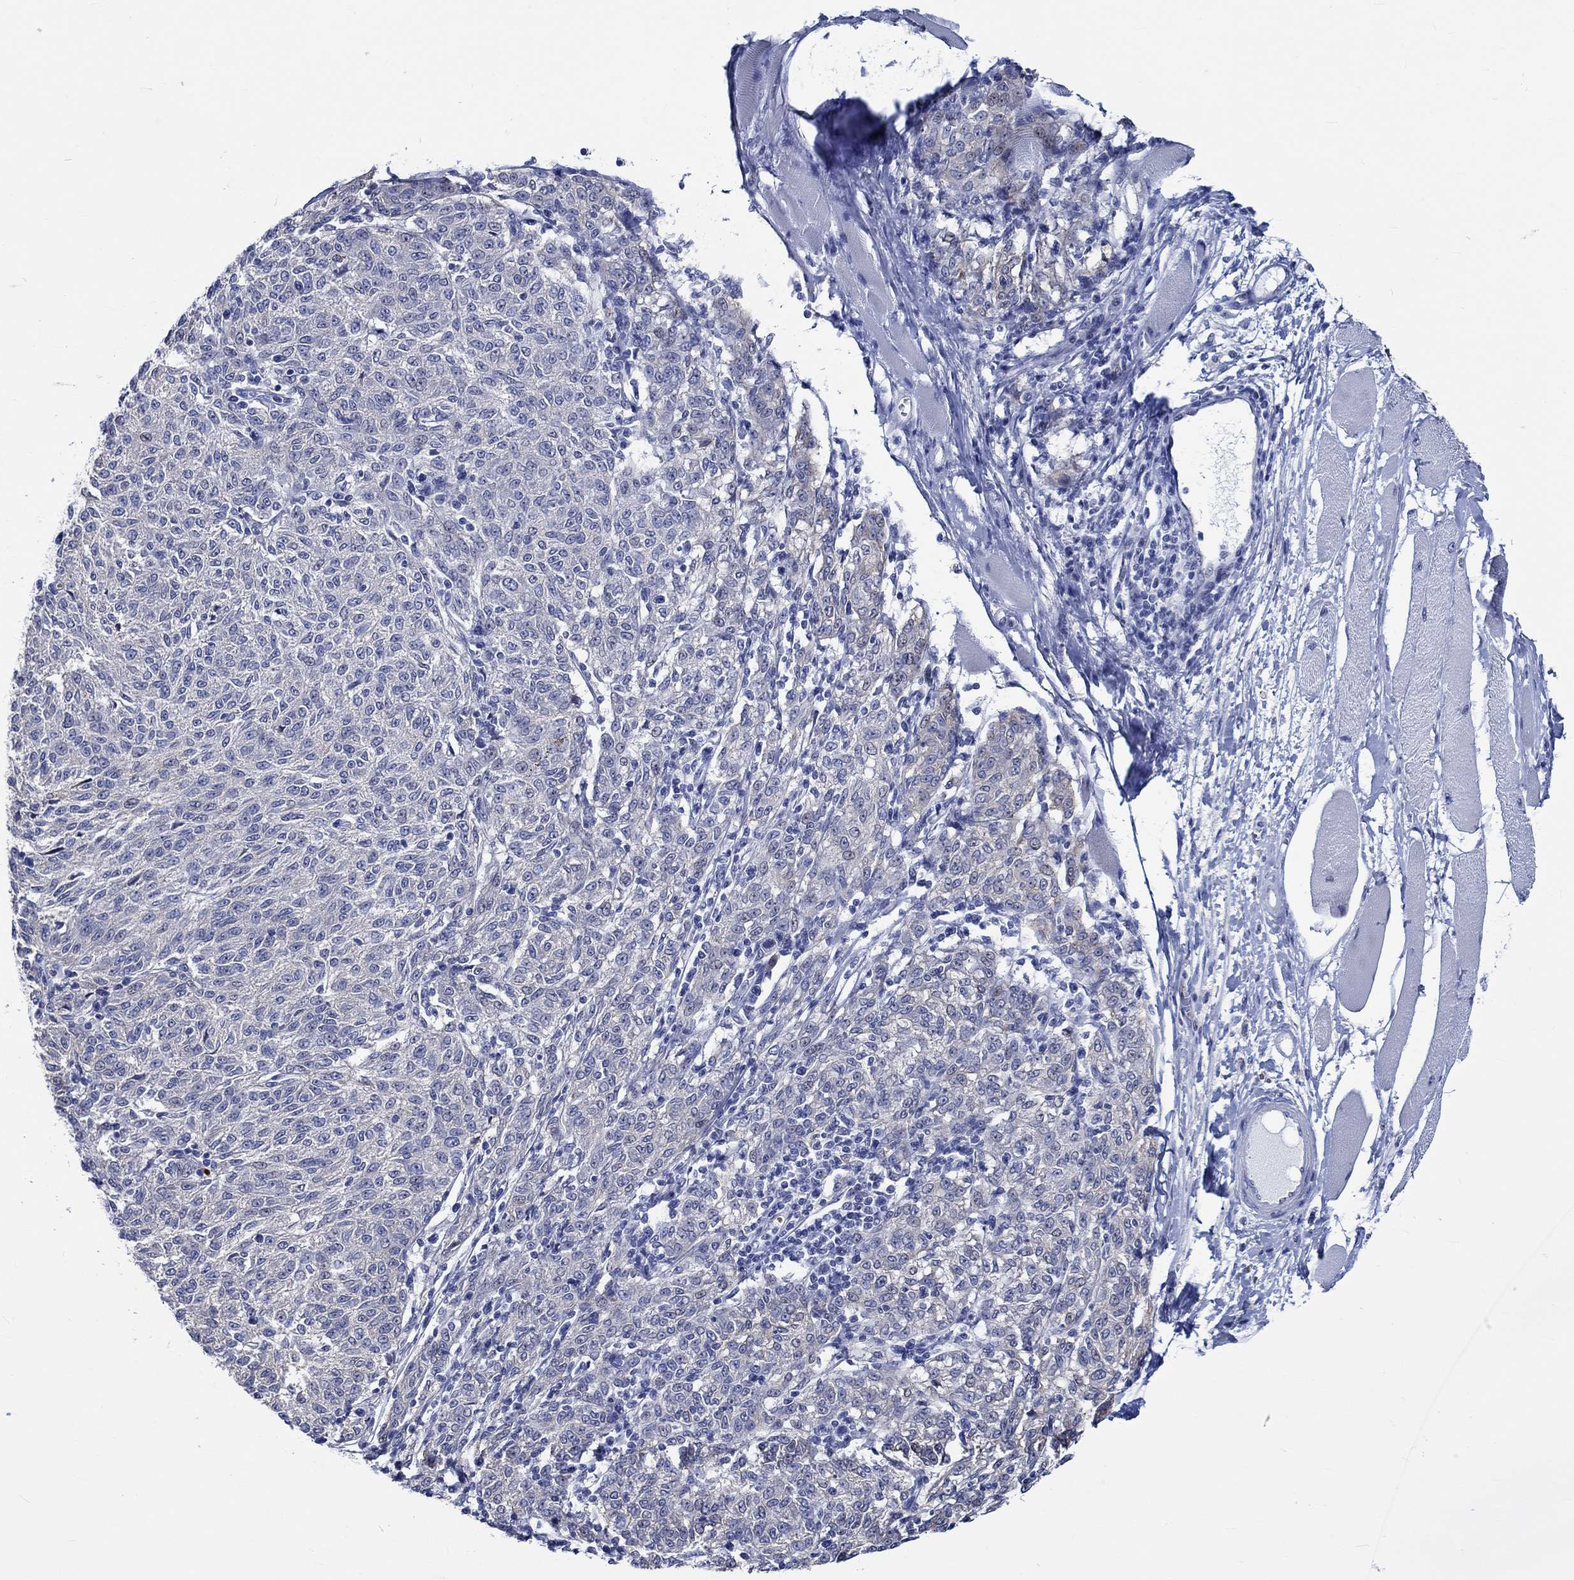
{"staining": {"intensity": "negative", "quantity": "none", "location": "none"}, "tissue": "melanoma", "cell_type": "Tumor cells", "image_type": "cancer", "snomed": [{"axis": "morphology", "description": "Malignant melanoma, NOS"}, {"axis": "topography", "description": "Skin"}], "caption": "Tumor cells are negative for brown protein staining in malignant melanoma.", "gene": "ZNF446", "patient": {"sex": "female", "age": 72}}